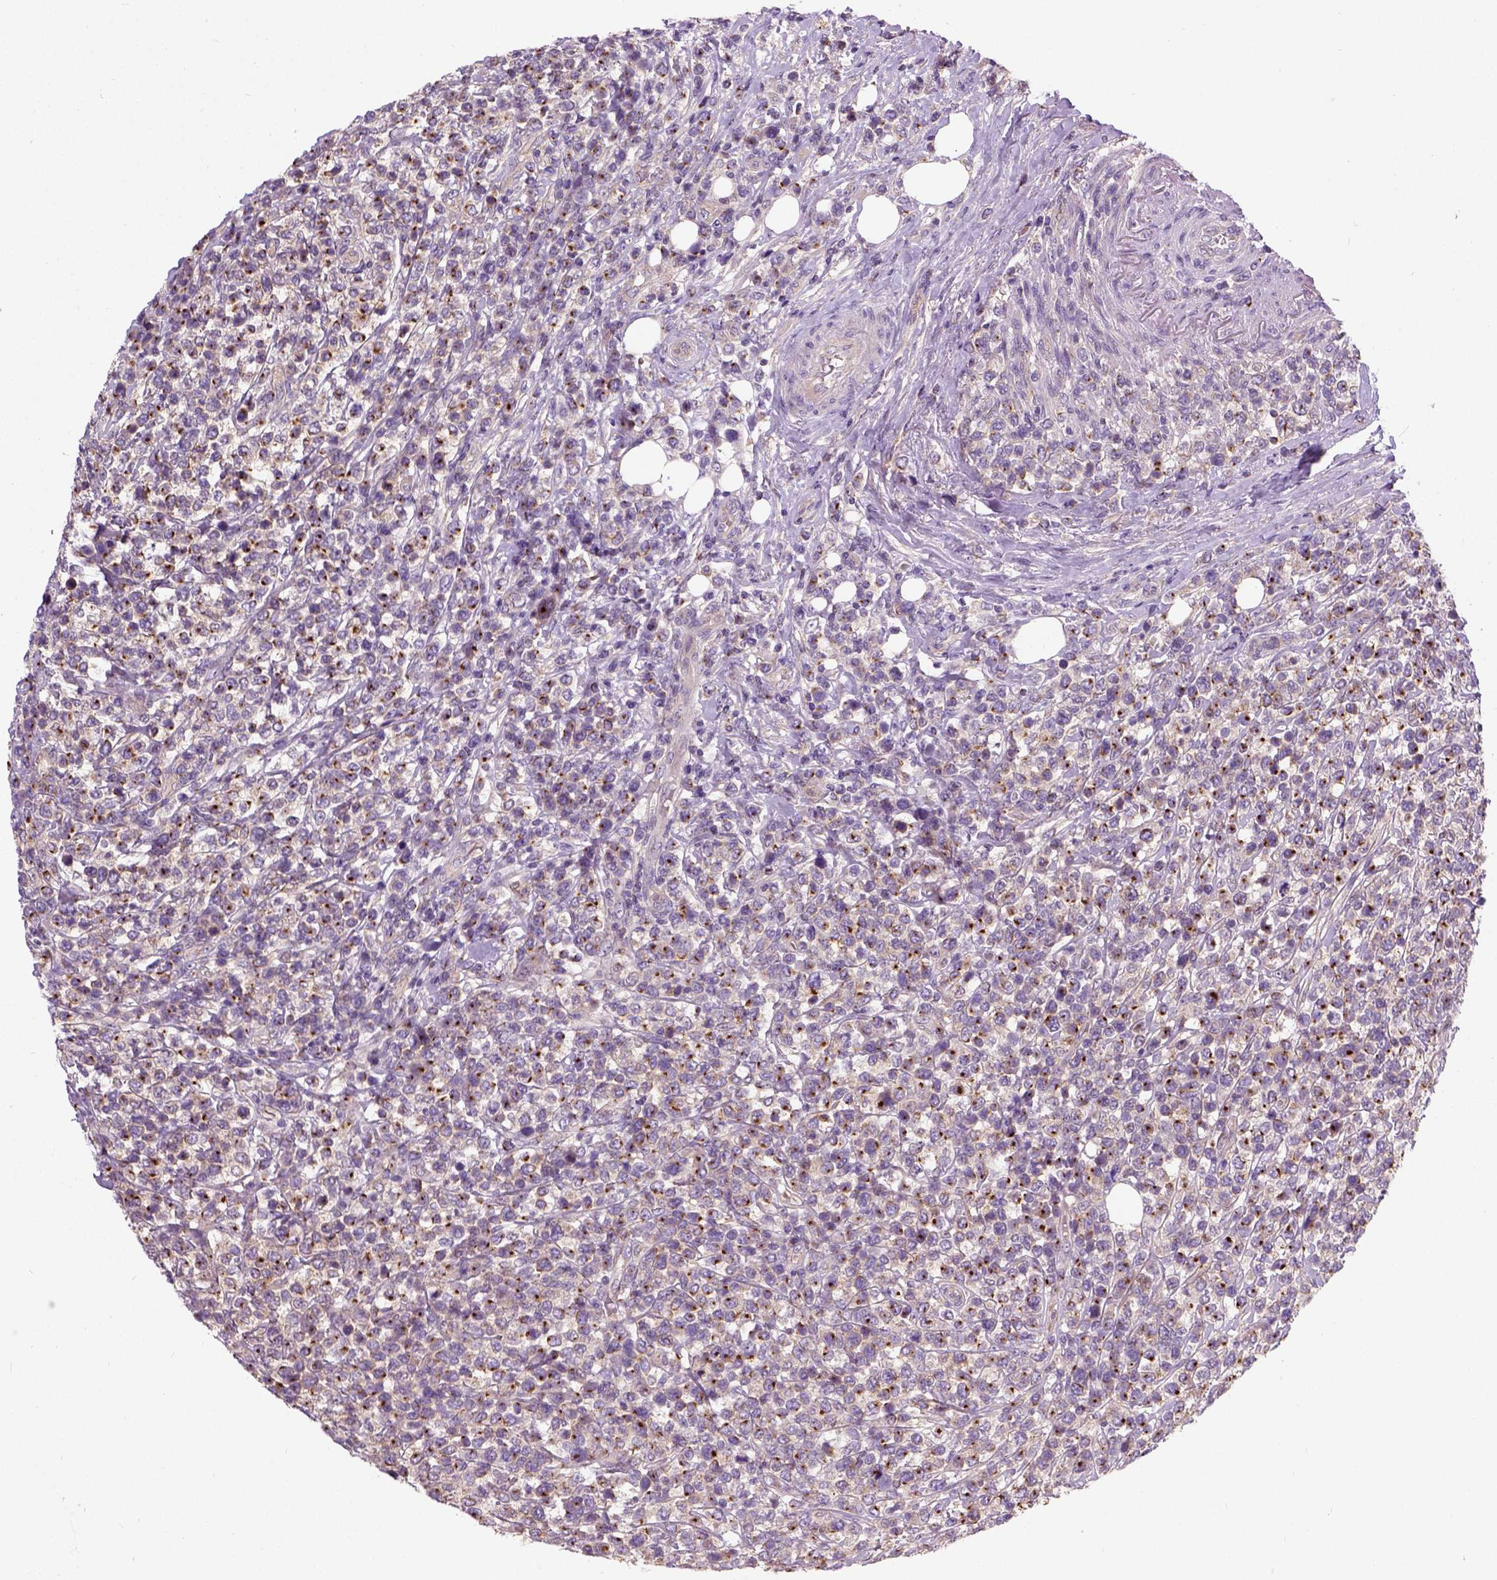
{"staining": {"intensity": "moderate", "quantity": "25%-75%", "location": "cytoplasmic/membranous"}, "tissue": "lymphoma", "cell_type": "Tumor cells", "image_type": "cancer", "snomed": [{"axis": "morphology", "description": "Malignant lymphoma, non-Hodgkin's type, High grade"}, {"axis": "topography", "description": "Soft tissue"}], "caption": "Immunohistochemistry (IHC) histopathology image of neoplastic tissue: malignant lymphoma, non-Hodgkin's type (high-grade) stained using IHC displays medium levels of moderate protein expression localized specifically in the cytoplasmic/membranous of tumor cells, appearing as a cytoplasmic/membranous brown color.", "gene": "CRACR2A", "patient": {"sex": "female", "age": 56}}